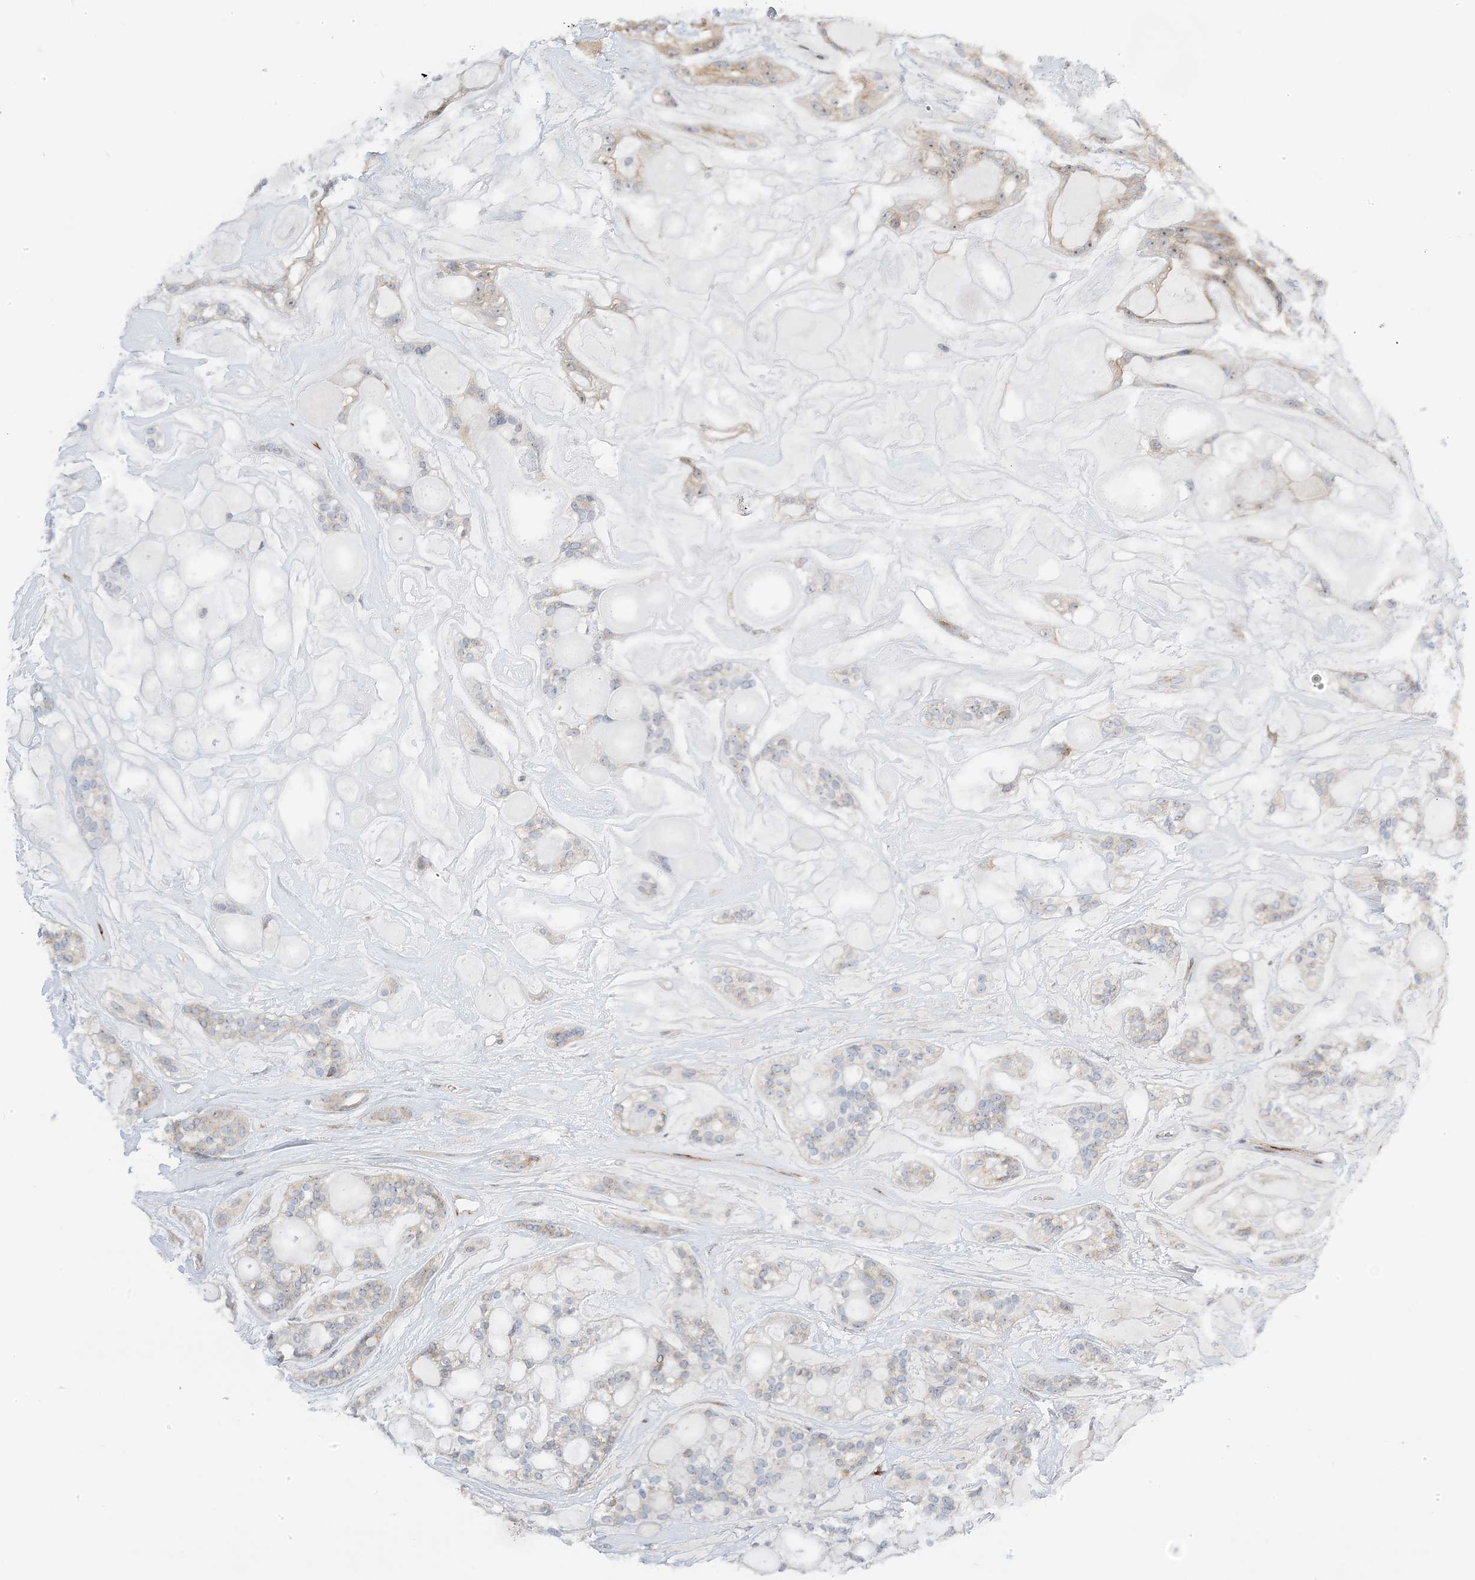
{"staining": {"intensity": "weak", "quantity": "25%-75%", "location": "cytoplasmic/membranous"}, "tissue": "head and neck cancer", "cell_type": "Tumor cells", "image_type": "cancer", "snomed": [{"axis": "morphology", "description": "Adenocarcinoma, NOS"}, {"axis": "topography", "description": "Head-Neck"}], "caption": "There is low levels of weak cytoplasmic/membranous expression in tumor cells of head and neck adenocarcinoma, as demonstrated by immunohistochemical staining (brown color).", "gene": "MAP7D3", "patient": {"sex": "male", "age": 66}}